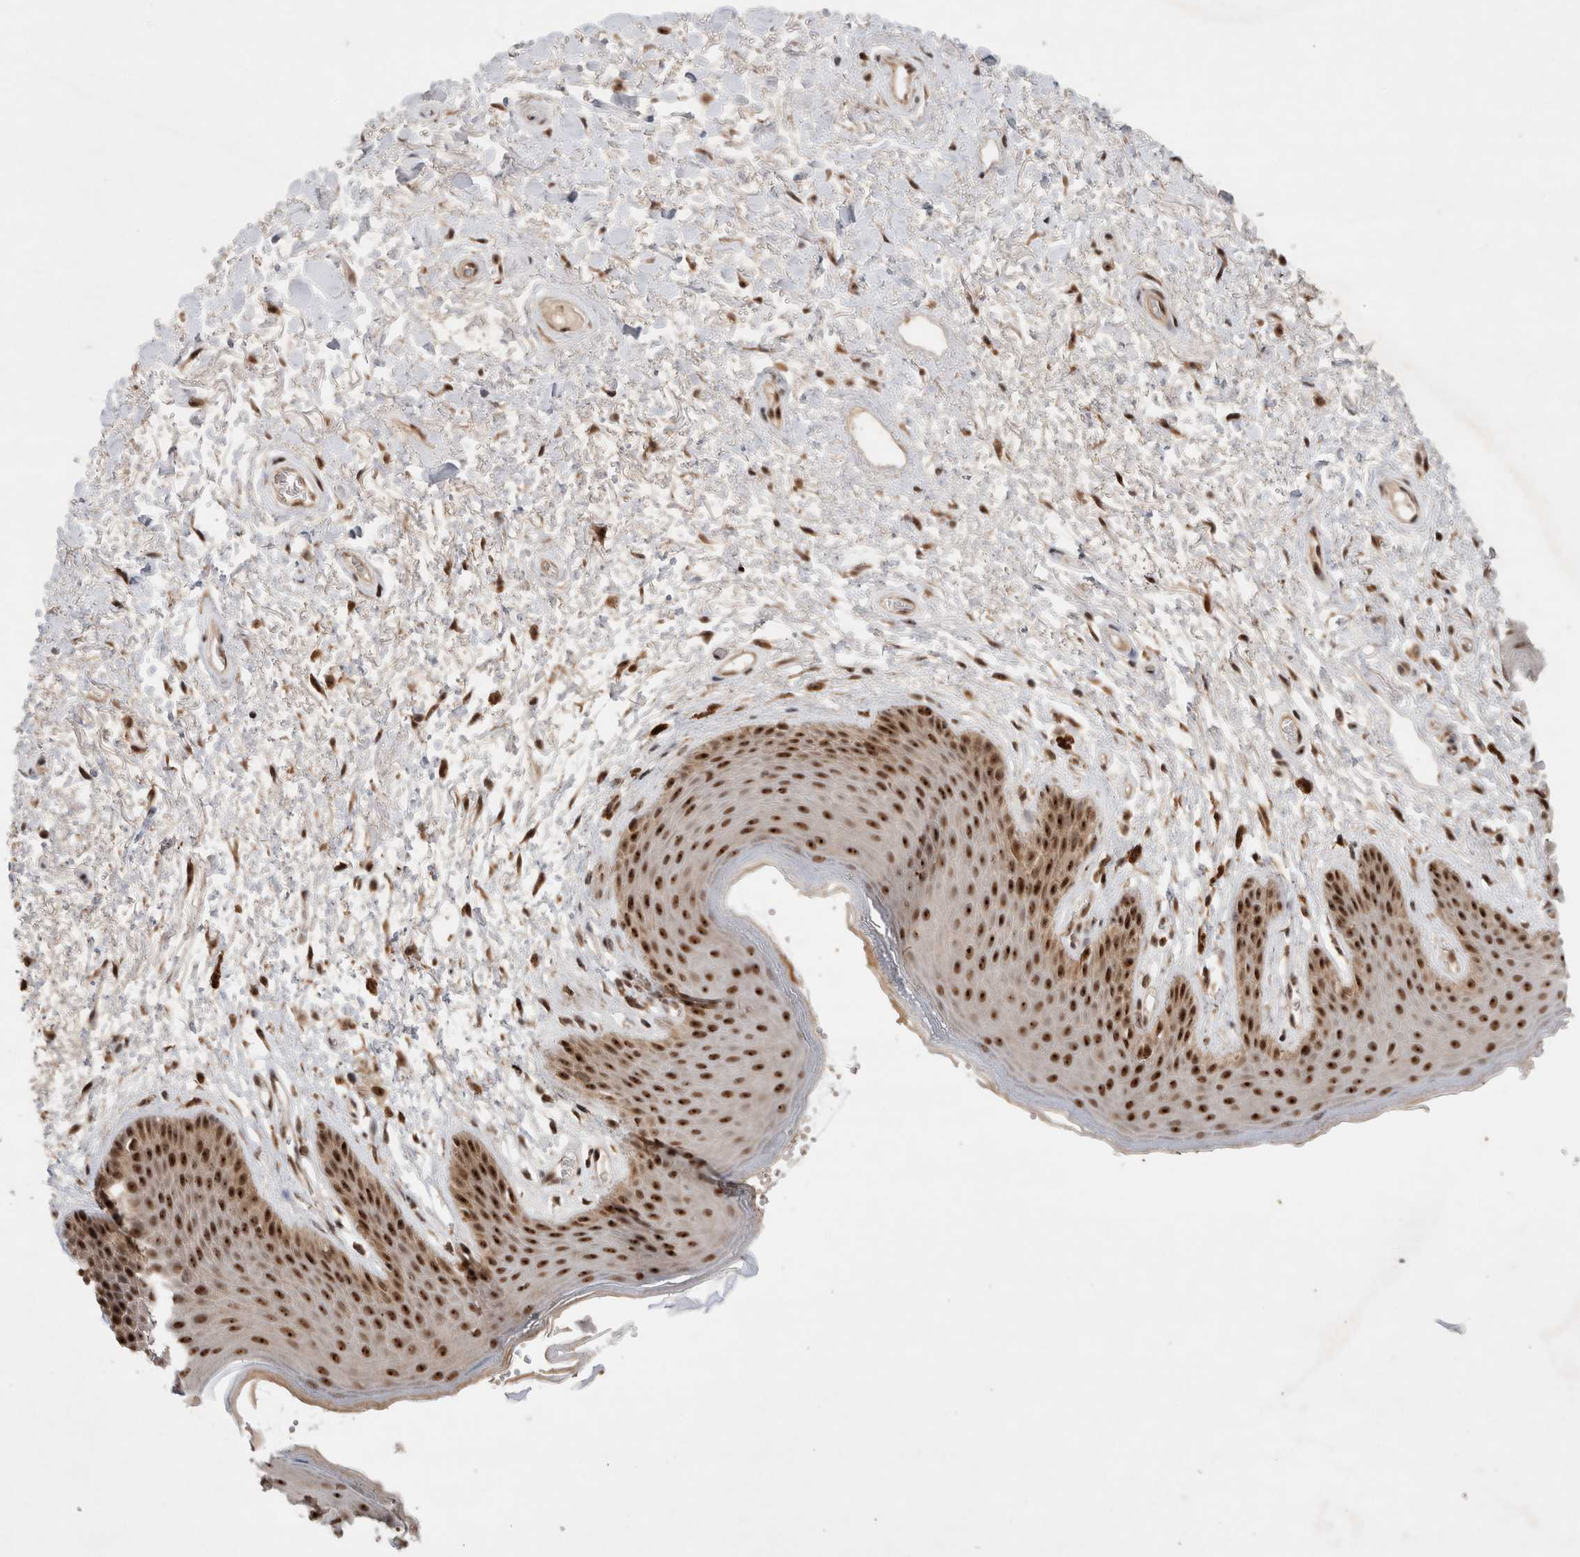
{"staining": {"intensity": "strong", "quantity": ">75%", "location": "nuclear"}, "tissue": "skin", "cell_type": "Epidermal cells", "image_type": "normal", "snomed": [{"axis": "morphology", "description": "Normal tissue, NOS"}, {"axis": "topography", "description": "Anal"}], "caption": "Skin stained with IHC reveals strong nuclear expression in about >75% of epidermal cells.", "gene": "MPHOSPH6", "patient": {"sex": "male", "age": 74}}